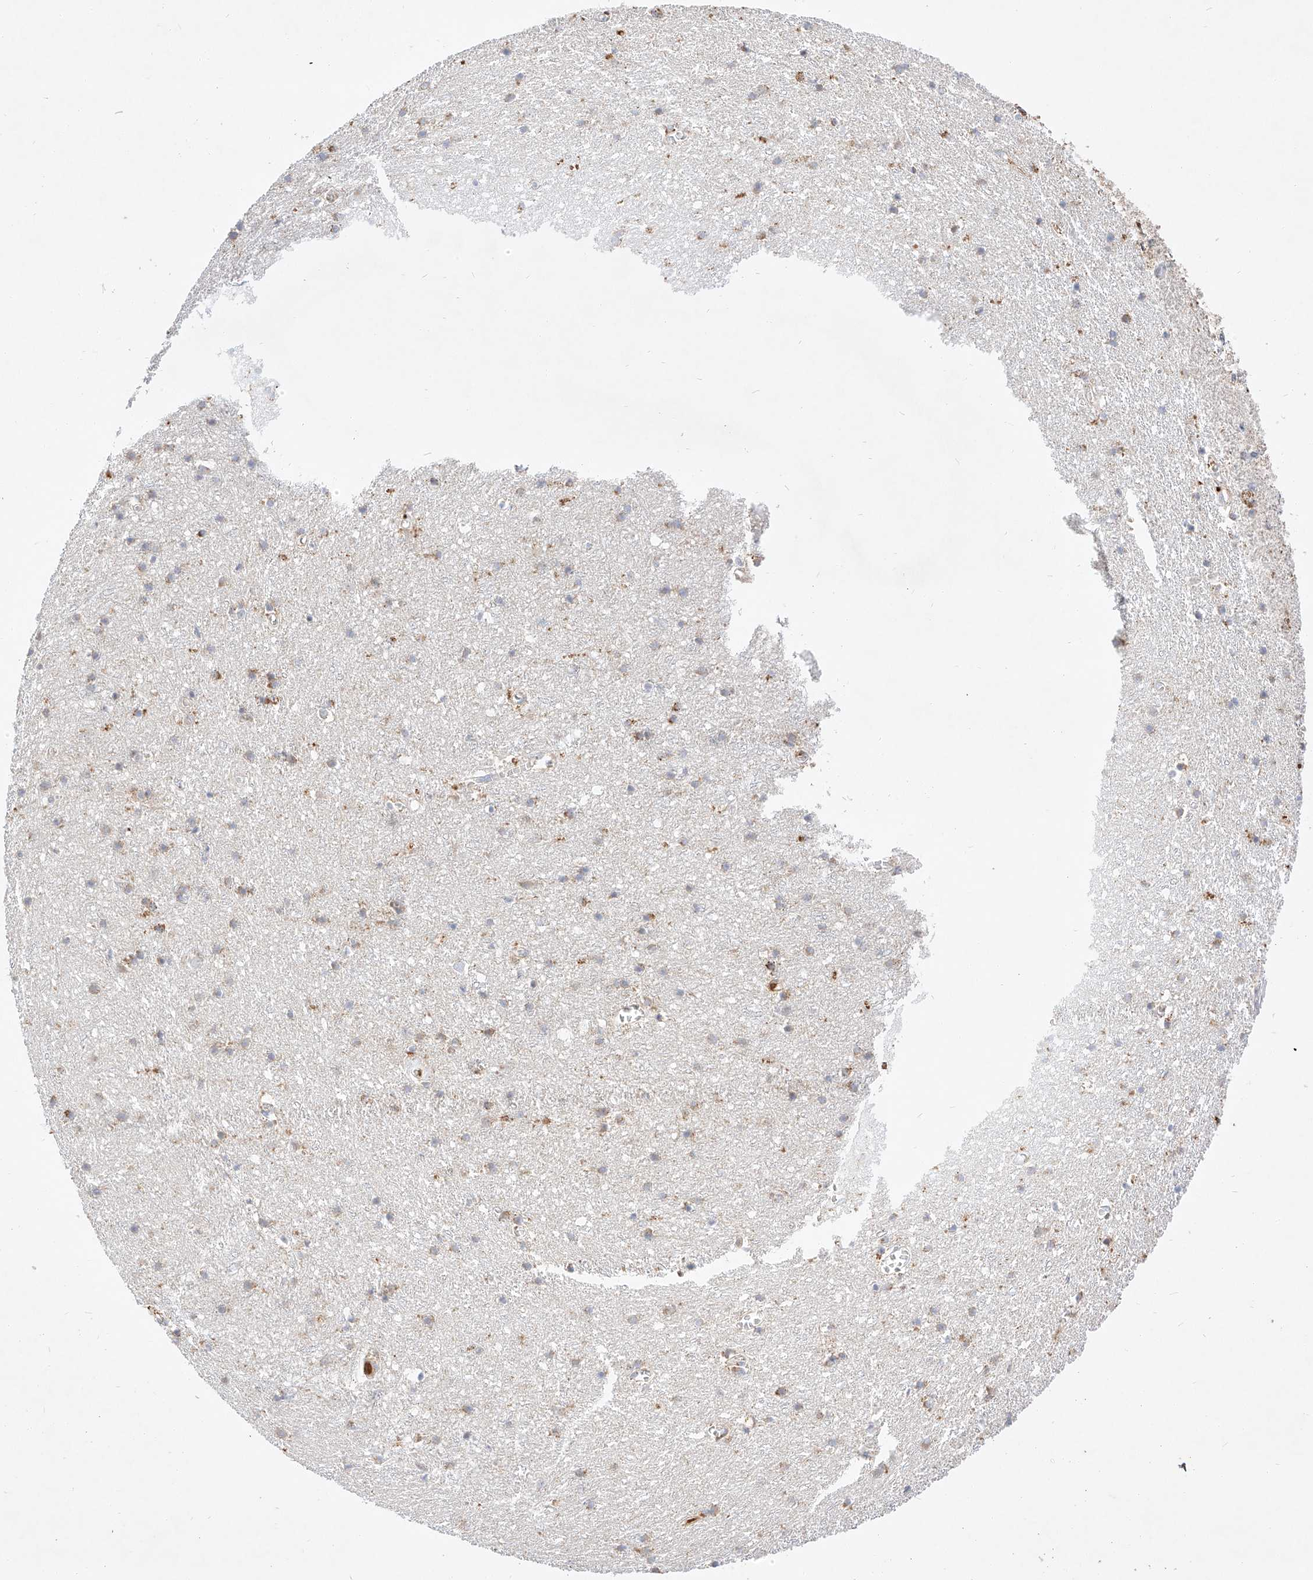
{"staining": {"intensity": "negative", "quantity": "none", "location": "none"}, "tissue": "cerebral cortex", "cell_type": "Endothelial cells", "image_type": "normal", "snomed": [{"axis": "morphology", "description": "Normal tissue, NOS"}, {"axis": "topography", "description": "Cerebral cortex"}], "caption": "Histopathology image shows no protein expression in endothelial cells of normal cerebral cortex. The staining is performed using DAB (3,3'-diaminobenzidine) brown chromogen with nuclei counter-stained in using hematoxylin.", "gene": "OSGEPL1", "patient": {"sex": "female", "age": 64}}